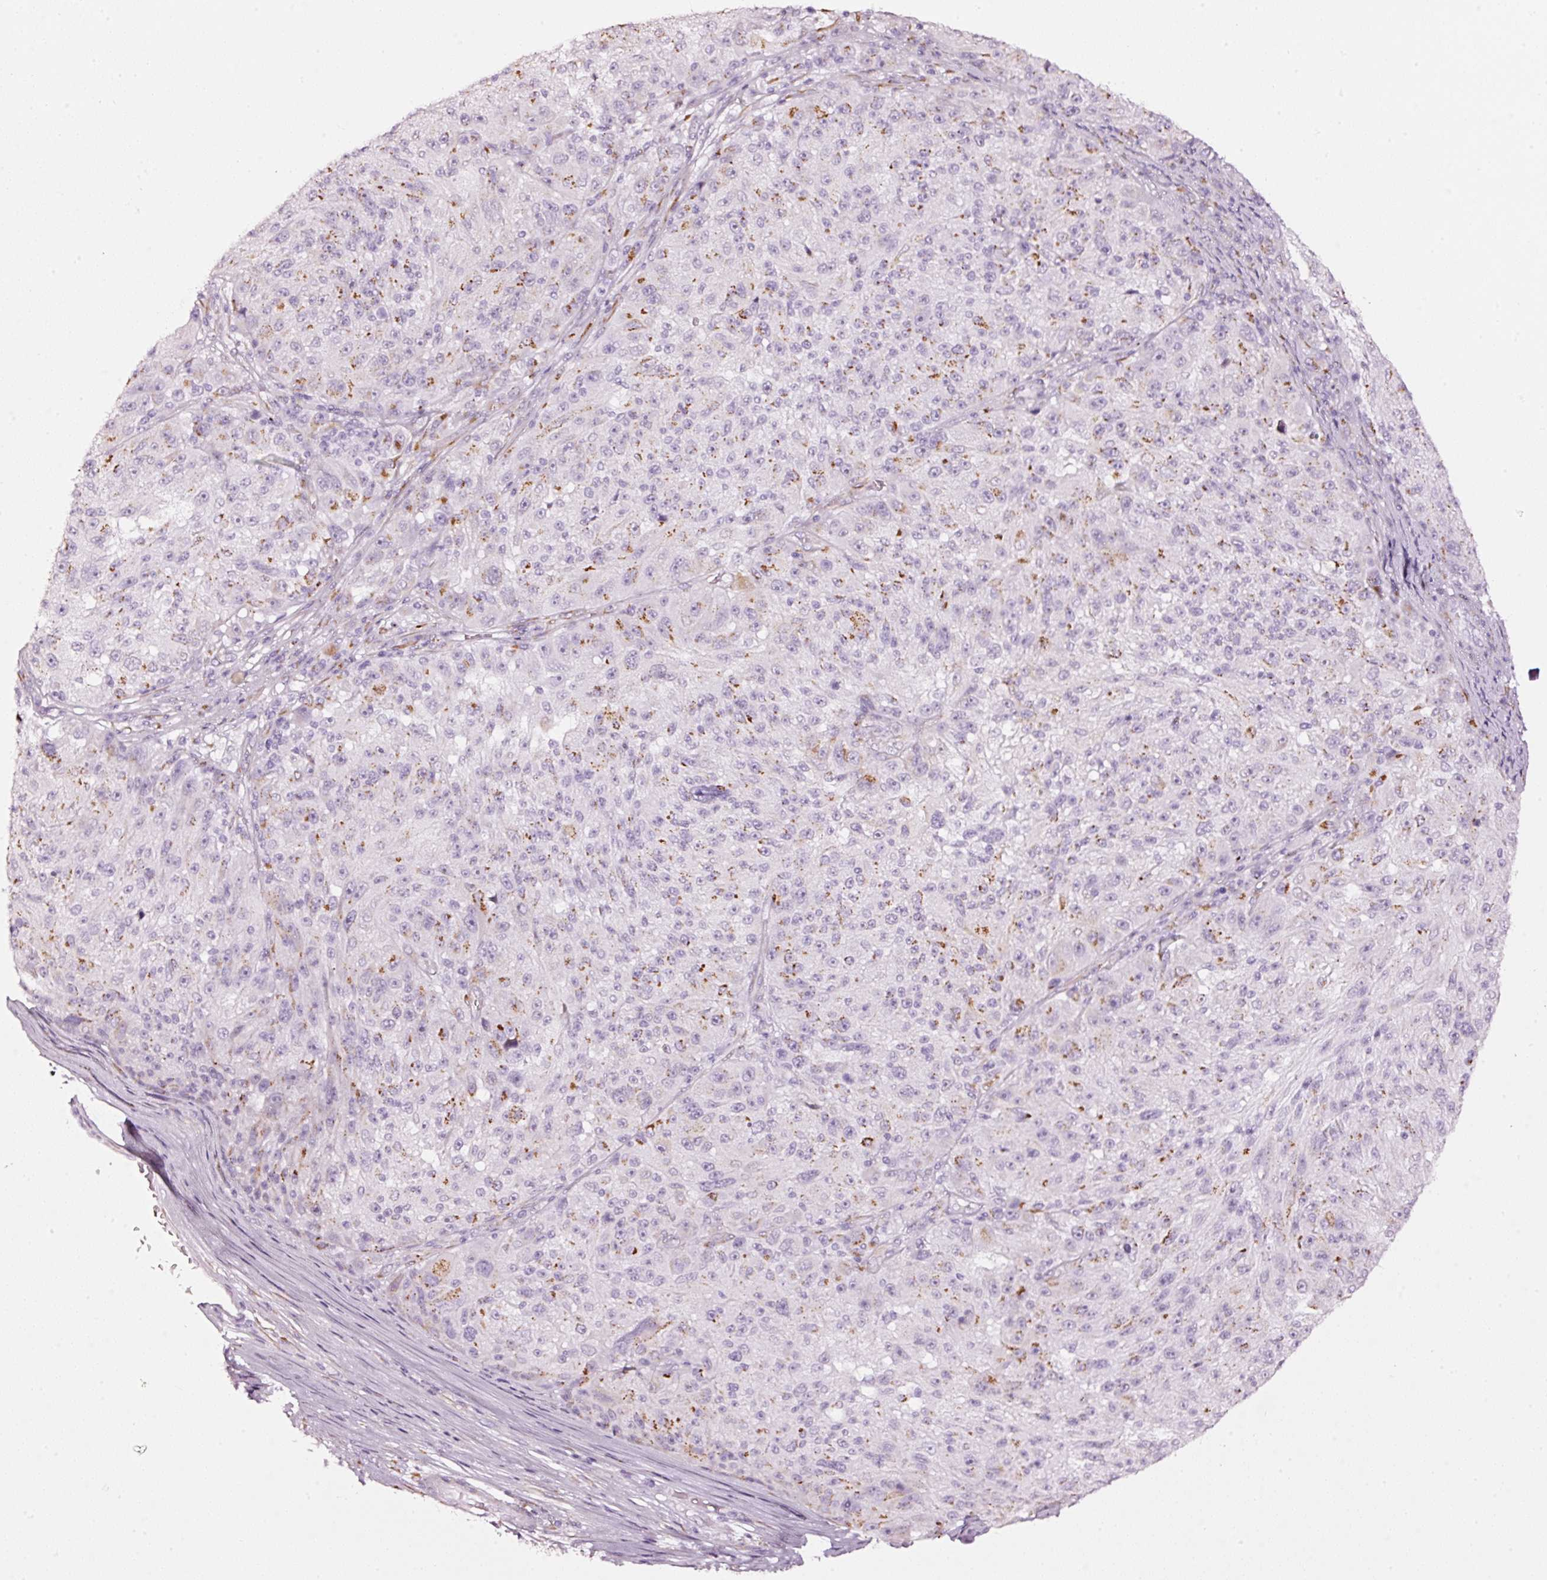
{"staining": {"intensity": "moderate", "quantity": "25%-75%", "location": "cytoplasmic/membranous"}, "tissue": "melanoma", "cell_type": "Tumor cells", "image_type": "cancer", "snomed": [{"axis": "morphology", "description": "Malignant melanoma, NOS"}, {"axis": "topography", "description": "Skin"}], "caption": "Protein expression analysis of malignant melanoma exhibits moderate cytoplasmic/membranous positivity in approximately 25%-75% of tumor cells. The protein is stained brown, and the nuclei are stained in blue (DAB (3,3'-diaminobenzidine) IHC with brightfield microscopy, high magnification).", "gene": "SDF4", "patient": {"sex": "male", "age": 53}}